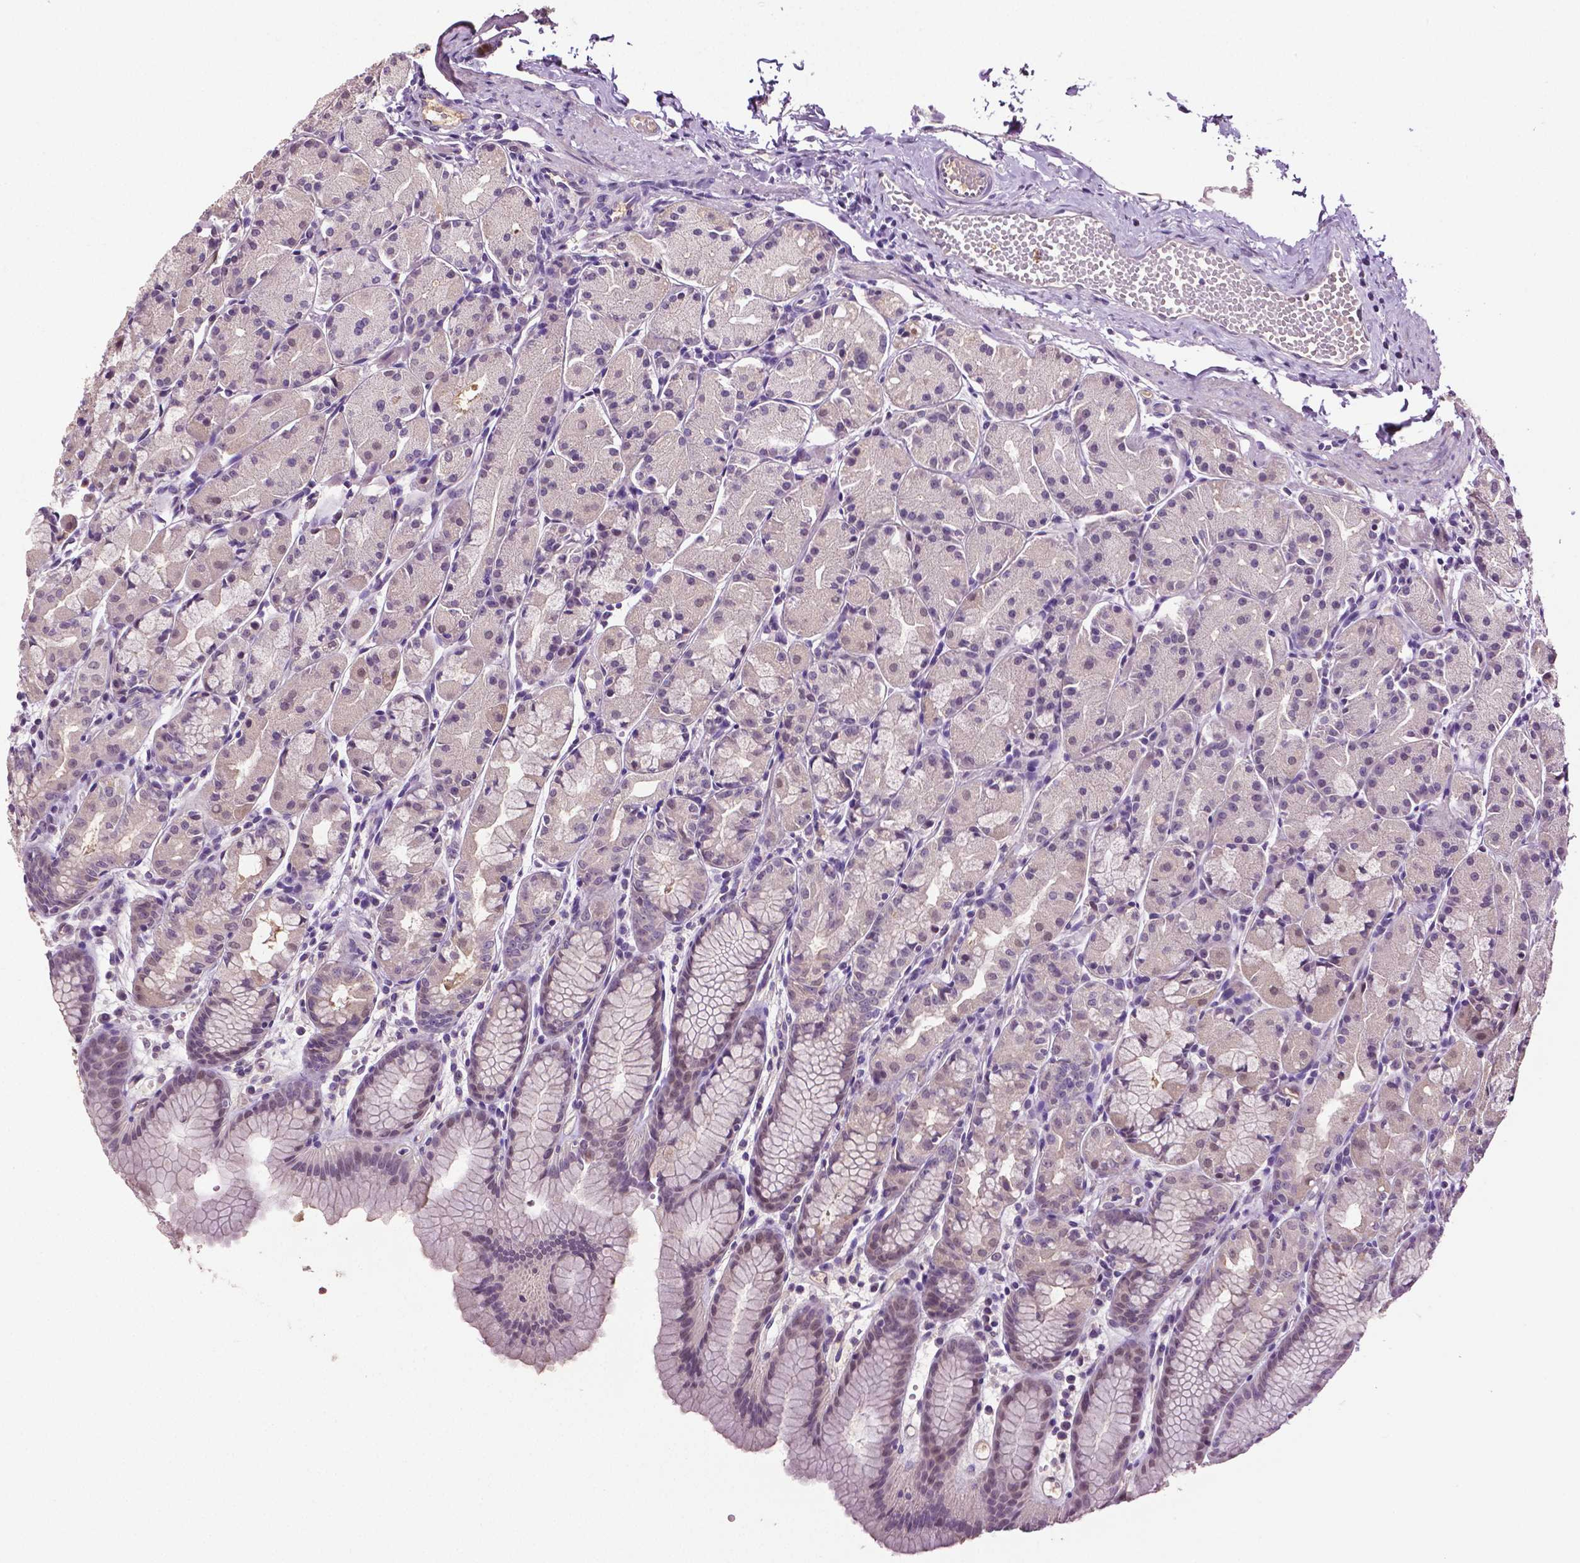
{"staining": {"intensity": "negative", "quantity": "none", "location": "none"}, "tissue": "stomach", "cell_type": "Glandular cells", "image_type": "normal", "snomed": [{"axis": "morphology", "description": "Normal tissue, NOS"}, {"axis": "topography", "description": "Stomach, upper"}], "caption": "Glandular cells show no significant protein positivity in benign stomach. Brightfield microscopy of IHC stained with DAB (3,3'-diaminobenzidine) (brown) and hematoxylin (blue), captured at high magnification.", "gene": "PTPN5", "patient": {"sex": "male", "age": 47}}